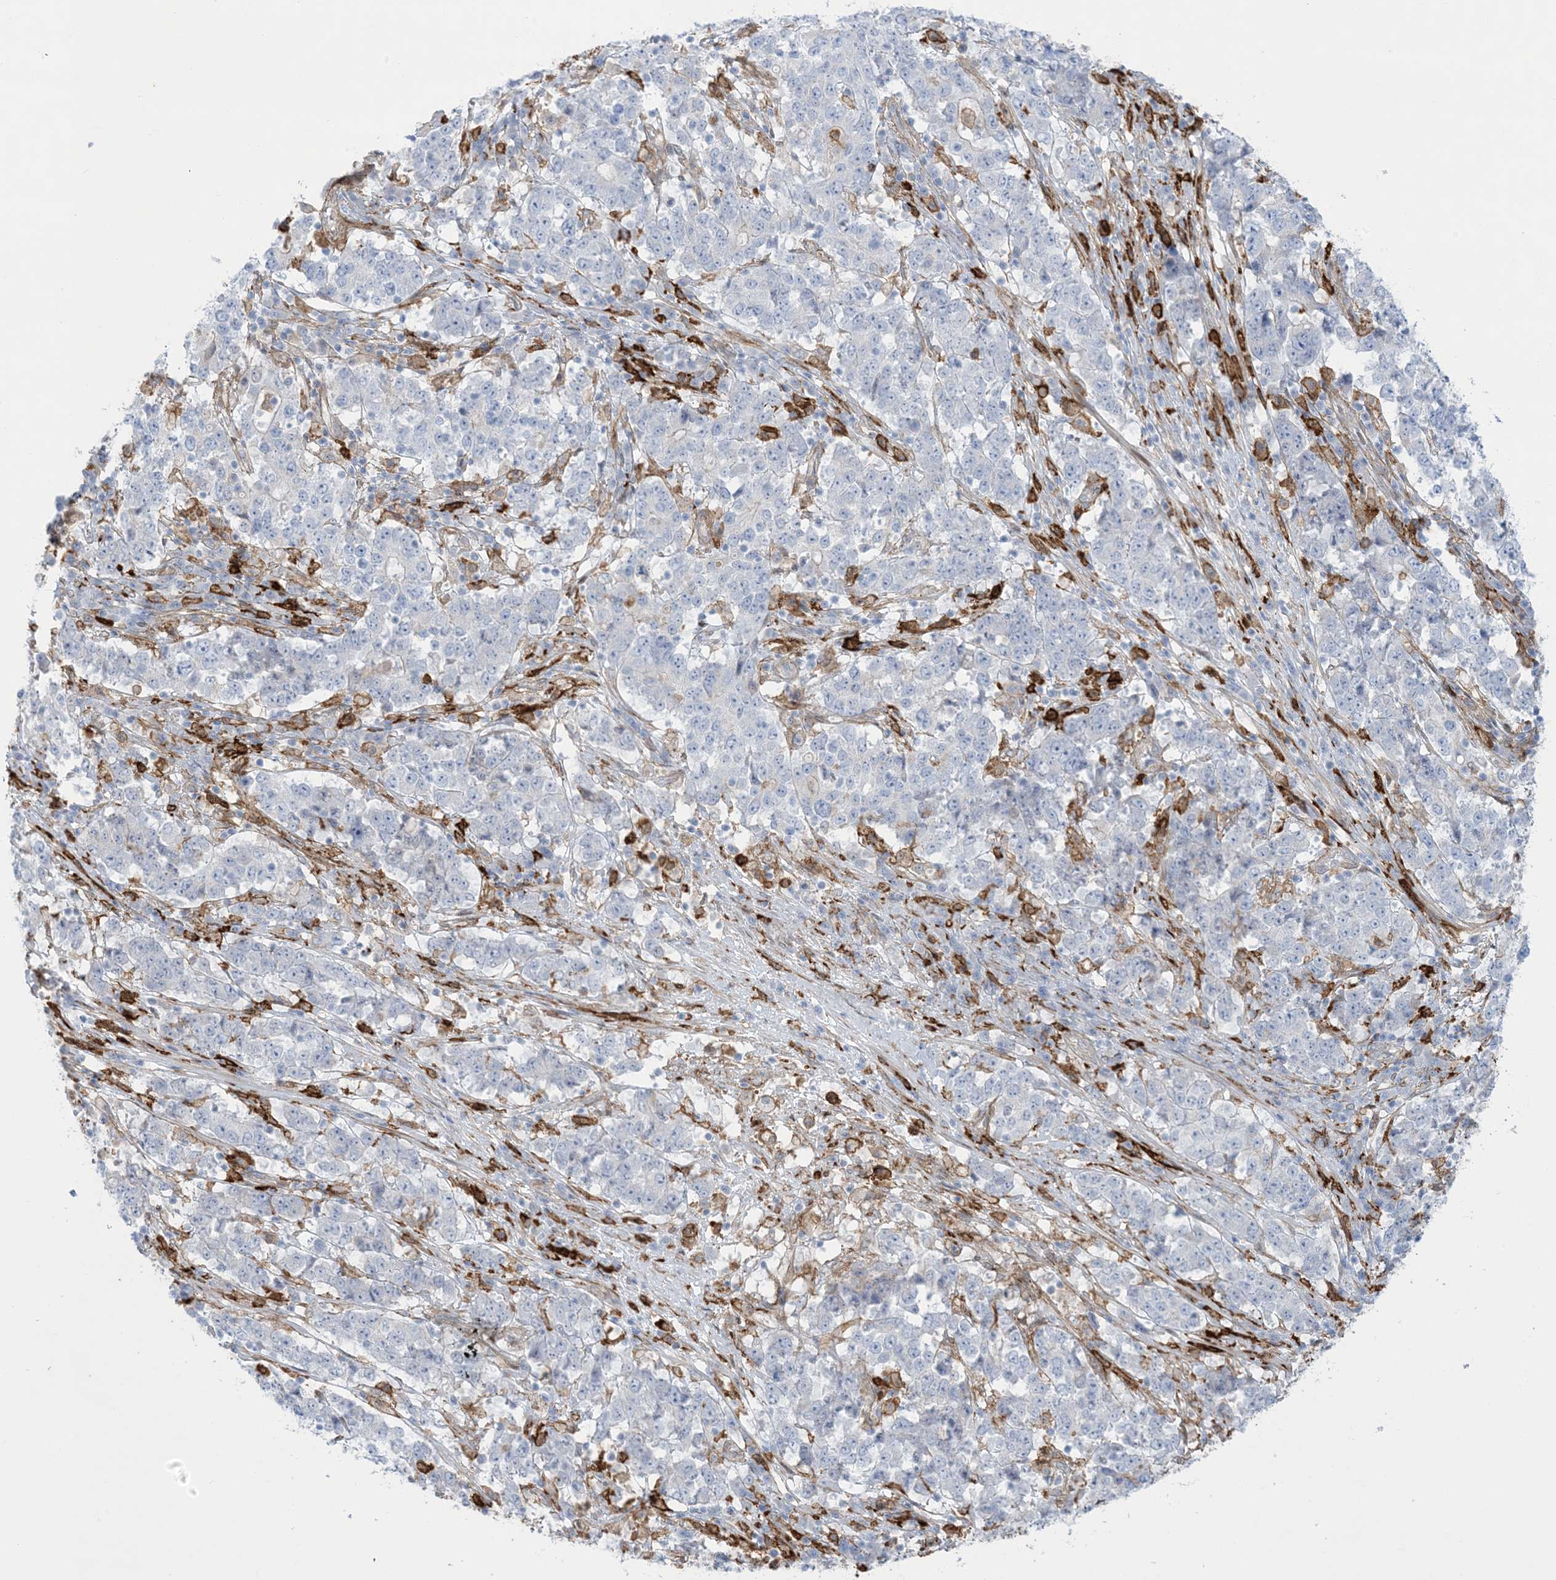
{"staining": {"intensity": "negative", "quantity": "none", "location": "none"}, "tissue": "stomach cancer", "cell_type": "Tumor cells", "image_type": "cancer", "snomed": [{"axis": "morphology", "description": "Adenocarcinoma, NOS"}, {"axis": "topography", "description": "Stomach"}], "caption": "A high-resolution micrograph shows immunohistochemistry staining of adenocarcinoma (stomach), which demonstrates no significant expression in tumor cells. (Stains: DAB (3,3'-diaminobenzidine) immunohistochemistry (IHC) with hematoxylin counter stain, Microscopy: brightfield microscopy at high magnification).", "gene": "ICMT", "patient": {"sex": "male", "age": 59}}